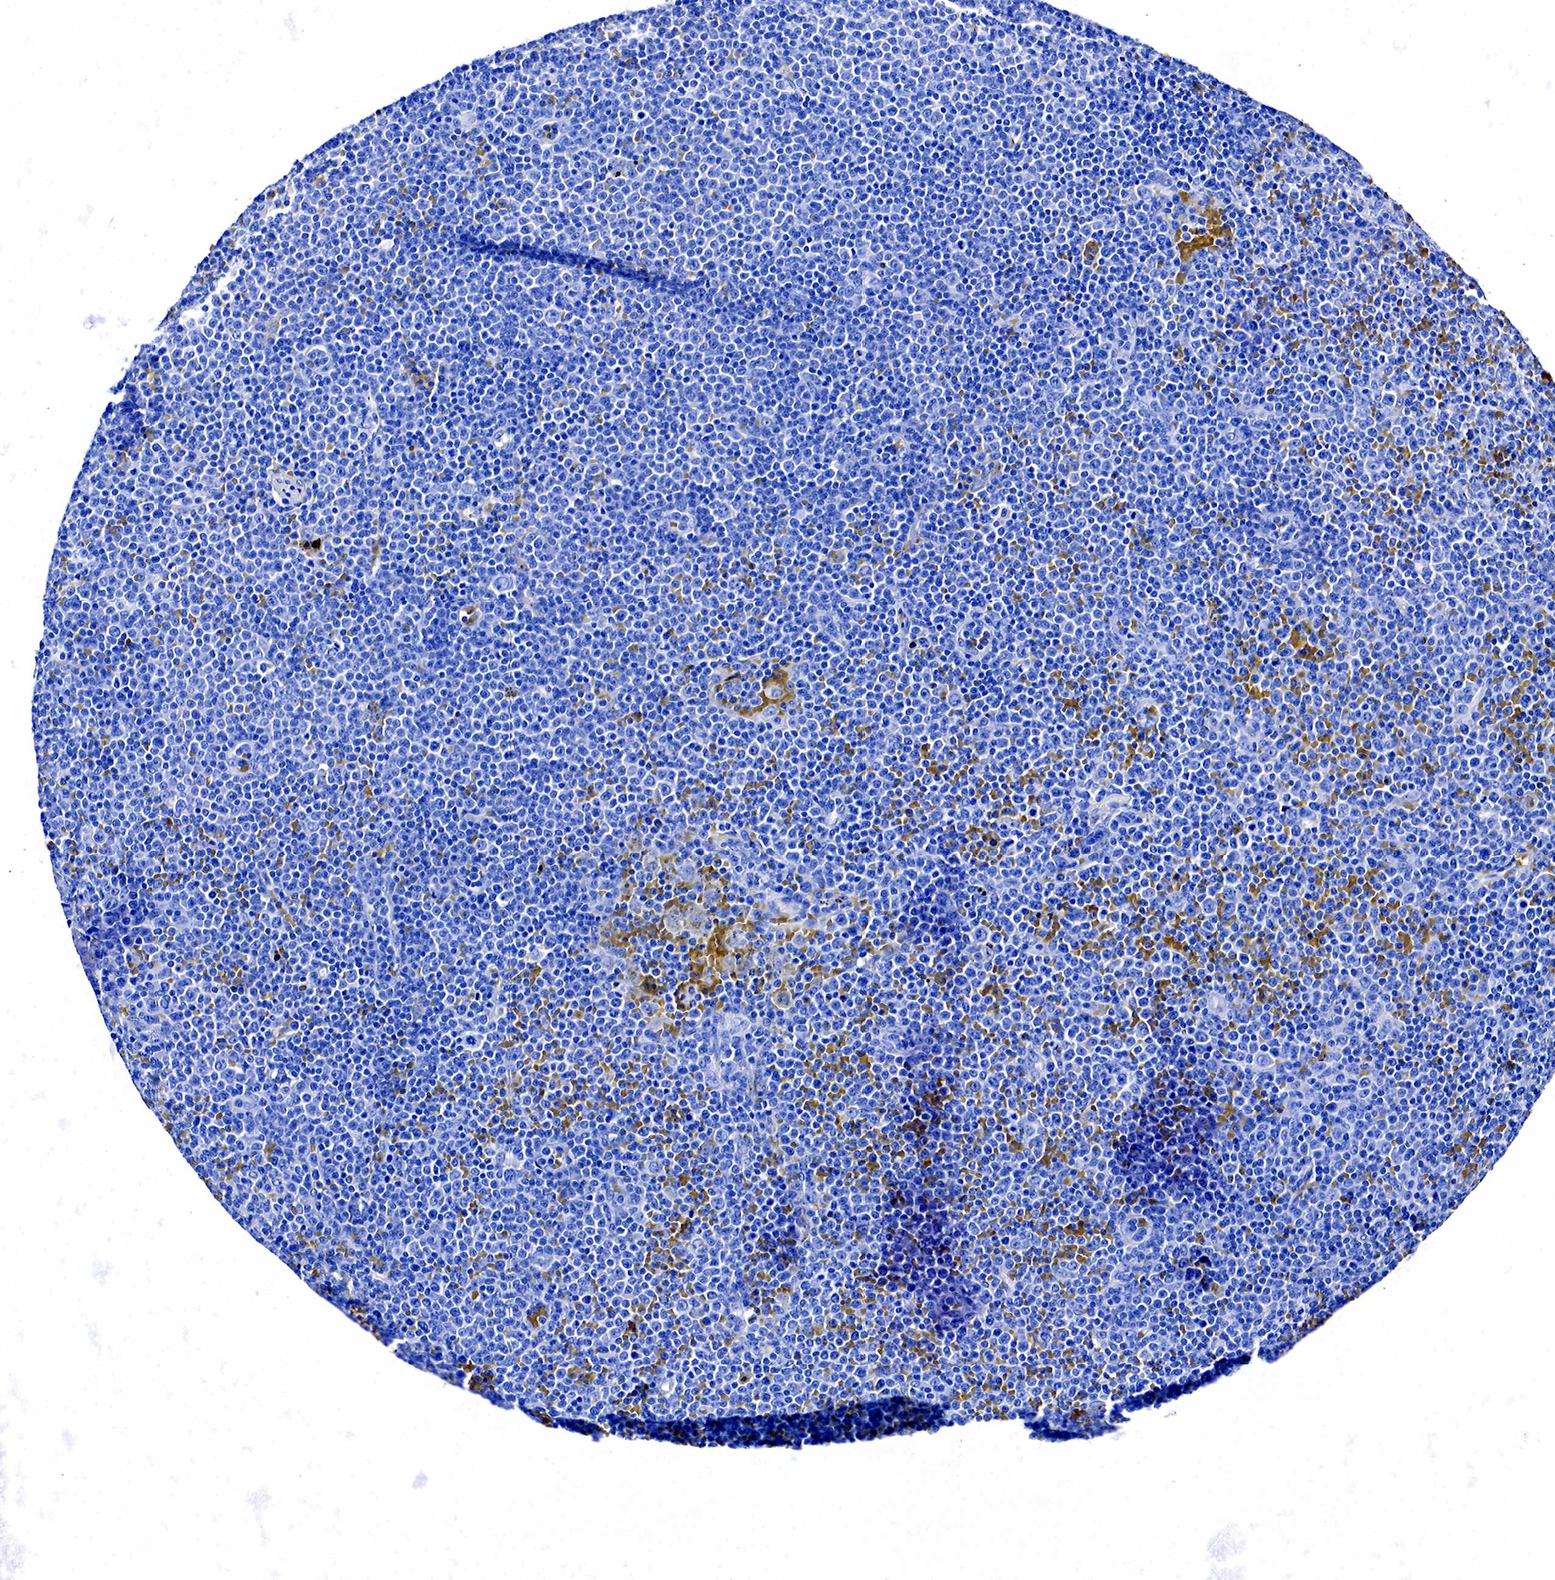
{"staining": {"intensity": "negative", "quantity": "none", "location": "none"}, "tissue": "lymphoma", "cell_type": "Tumor cells", "image_type": "cancer", "snomed": [{"axis": "morphology", "description": "Malignant lymphoma, non-Hodgkin's type, Low grade"}, {"axis": "topography", "description": "Lymph node"}], "caption": "The immunohistochemistry image has no significant staining in tumor cells of lymphoma tissue.", "gene": "ACP3", "patient": {"sex": "male", "age": 50}}